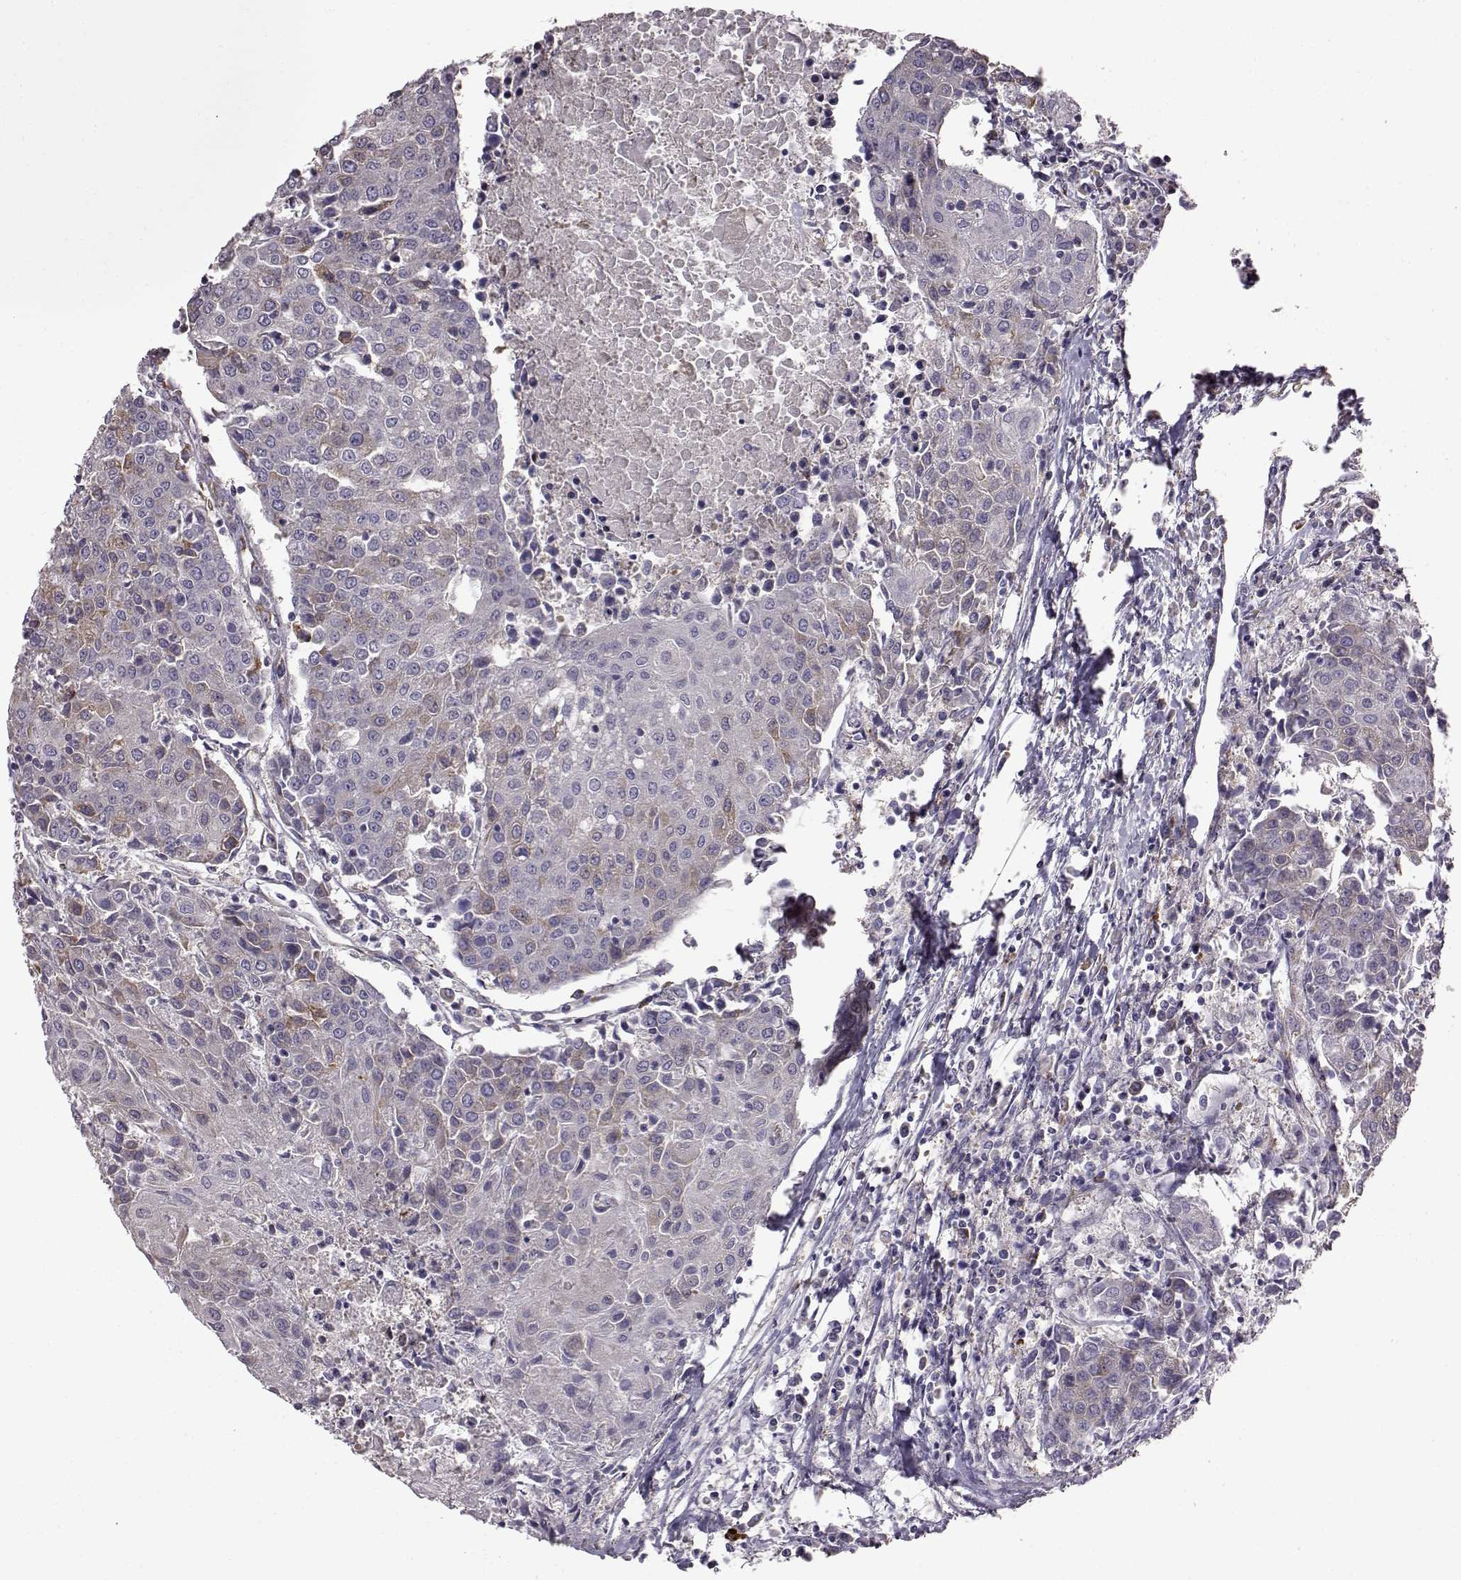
{"staining": {"intensity": "weak", "quantity": "<25%", "location": "cytoplasmic/membranous"}, "tissue": "urothelial cancer", "cell_type": "Tumor cells", "image_type": "cancer", "snomed": [{"axis": "morphology", "description": "Urothelial carcinoma, High grade"}, {"axis": "topography", "description": "Urinary bladder"}], "caption": "This is an immunohistochemistry (IHC) photomicrograph of human high-grade urothelial carcinoma. There is no expression in tumor cells.", "gene": "ADGRG2", "patient": {"sex": "female", "age": 85}}